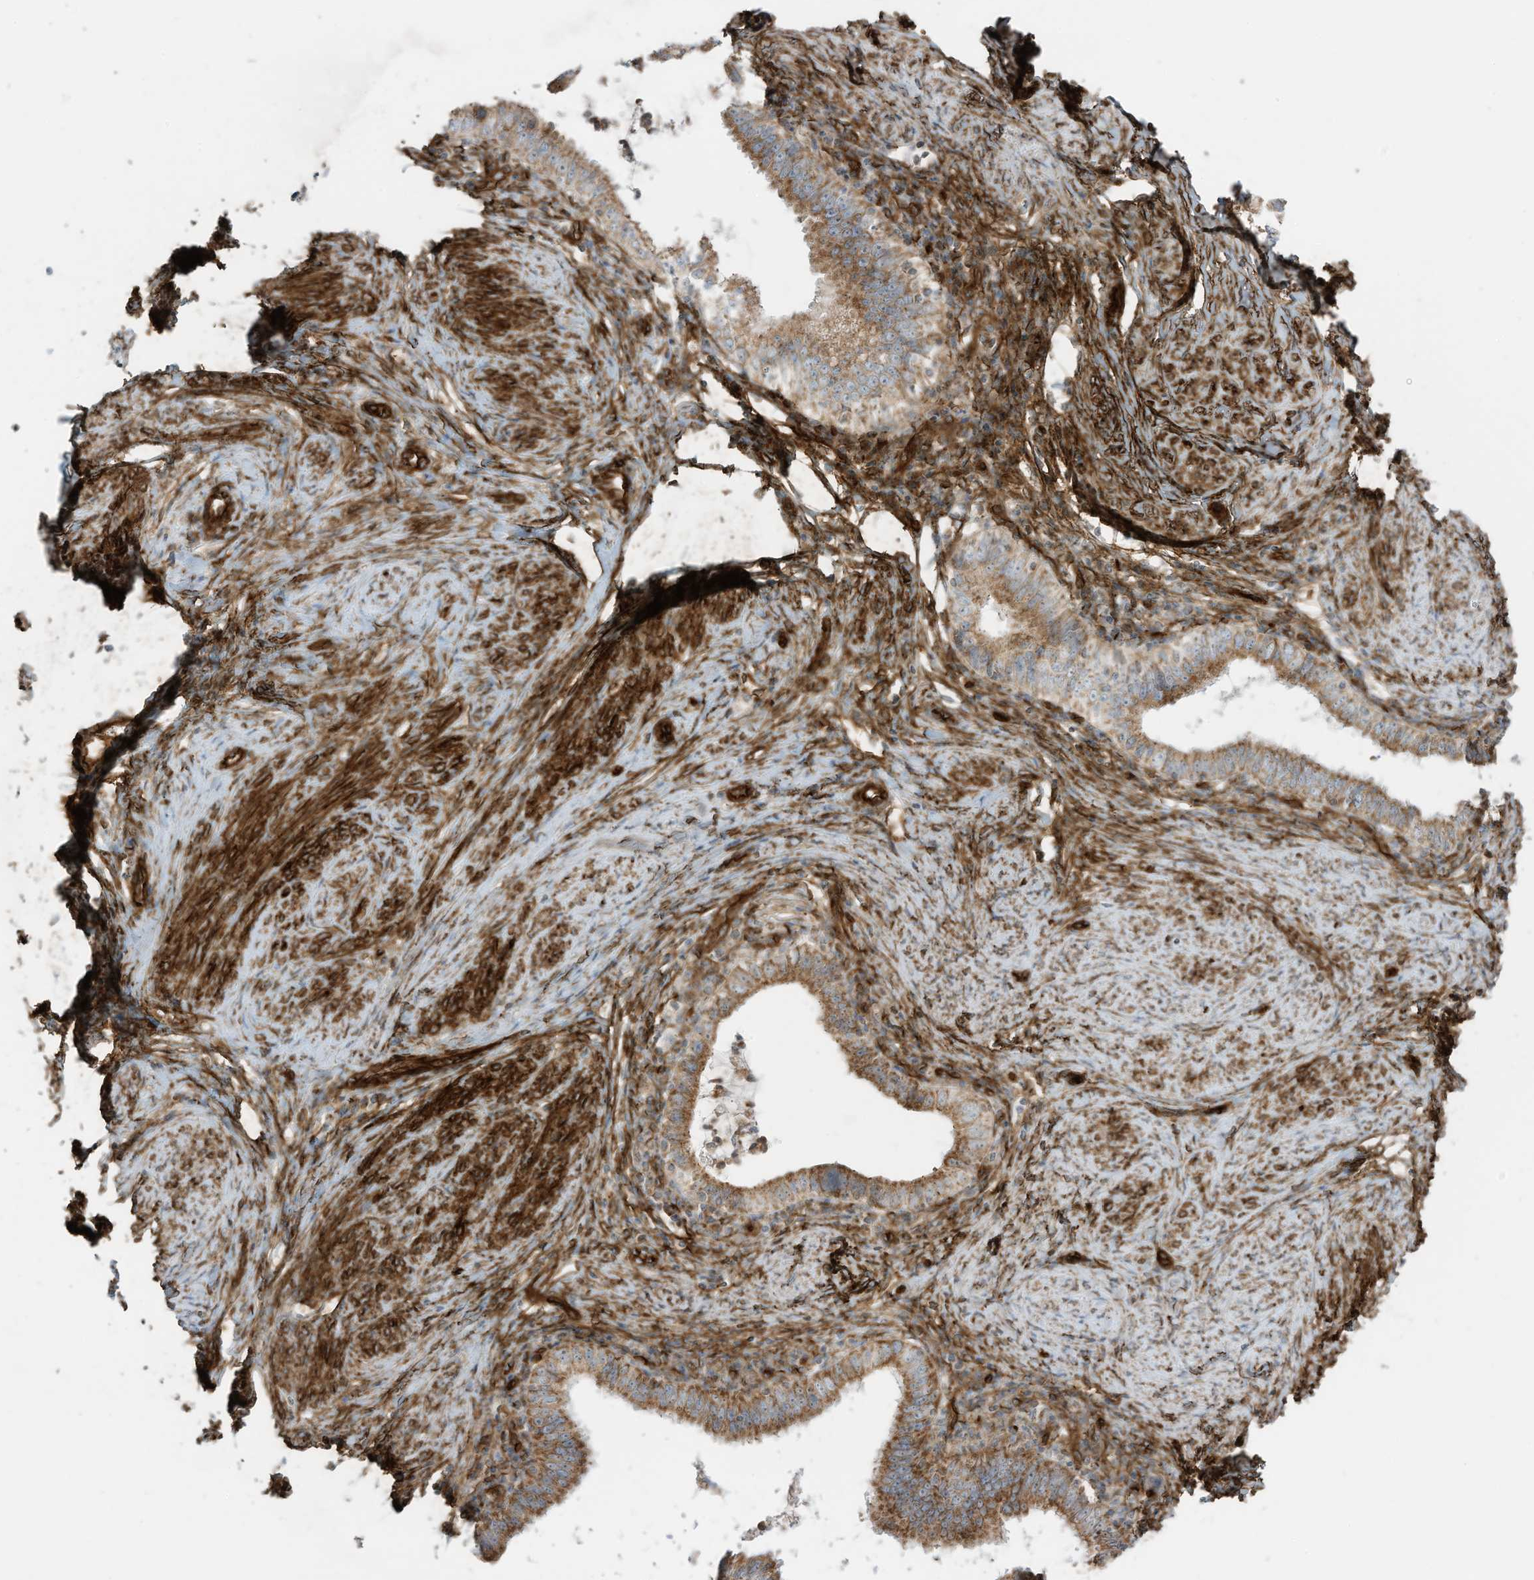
{"staining": {"intensity": "moderate", "quantity": ">75%", "location": "cytoplasmic/membranous"}, "tissue": "cervical cancer", "cell_type": "Tumor cells", "image_type": "cancer", "snomed": [{"axis": "morphology", "description": "Adenocarcinoma, NOS"}, {"axis": "topography", "description": "Cervix"}], "caption": "Cervical adenocarcinoma stained with a brown dye displays moderate cytoplasmic/membranous positive staining in approximately >75% of tumor cells.", "gene": "ABCB7", "patient": {"sex": "female", "age": 36}}